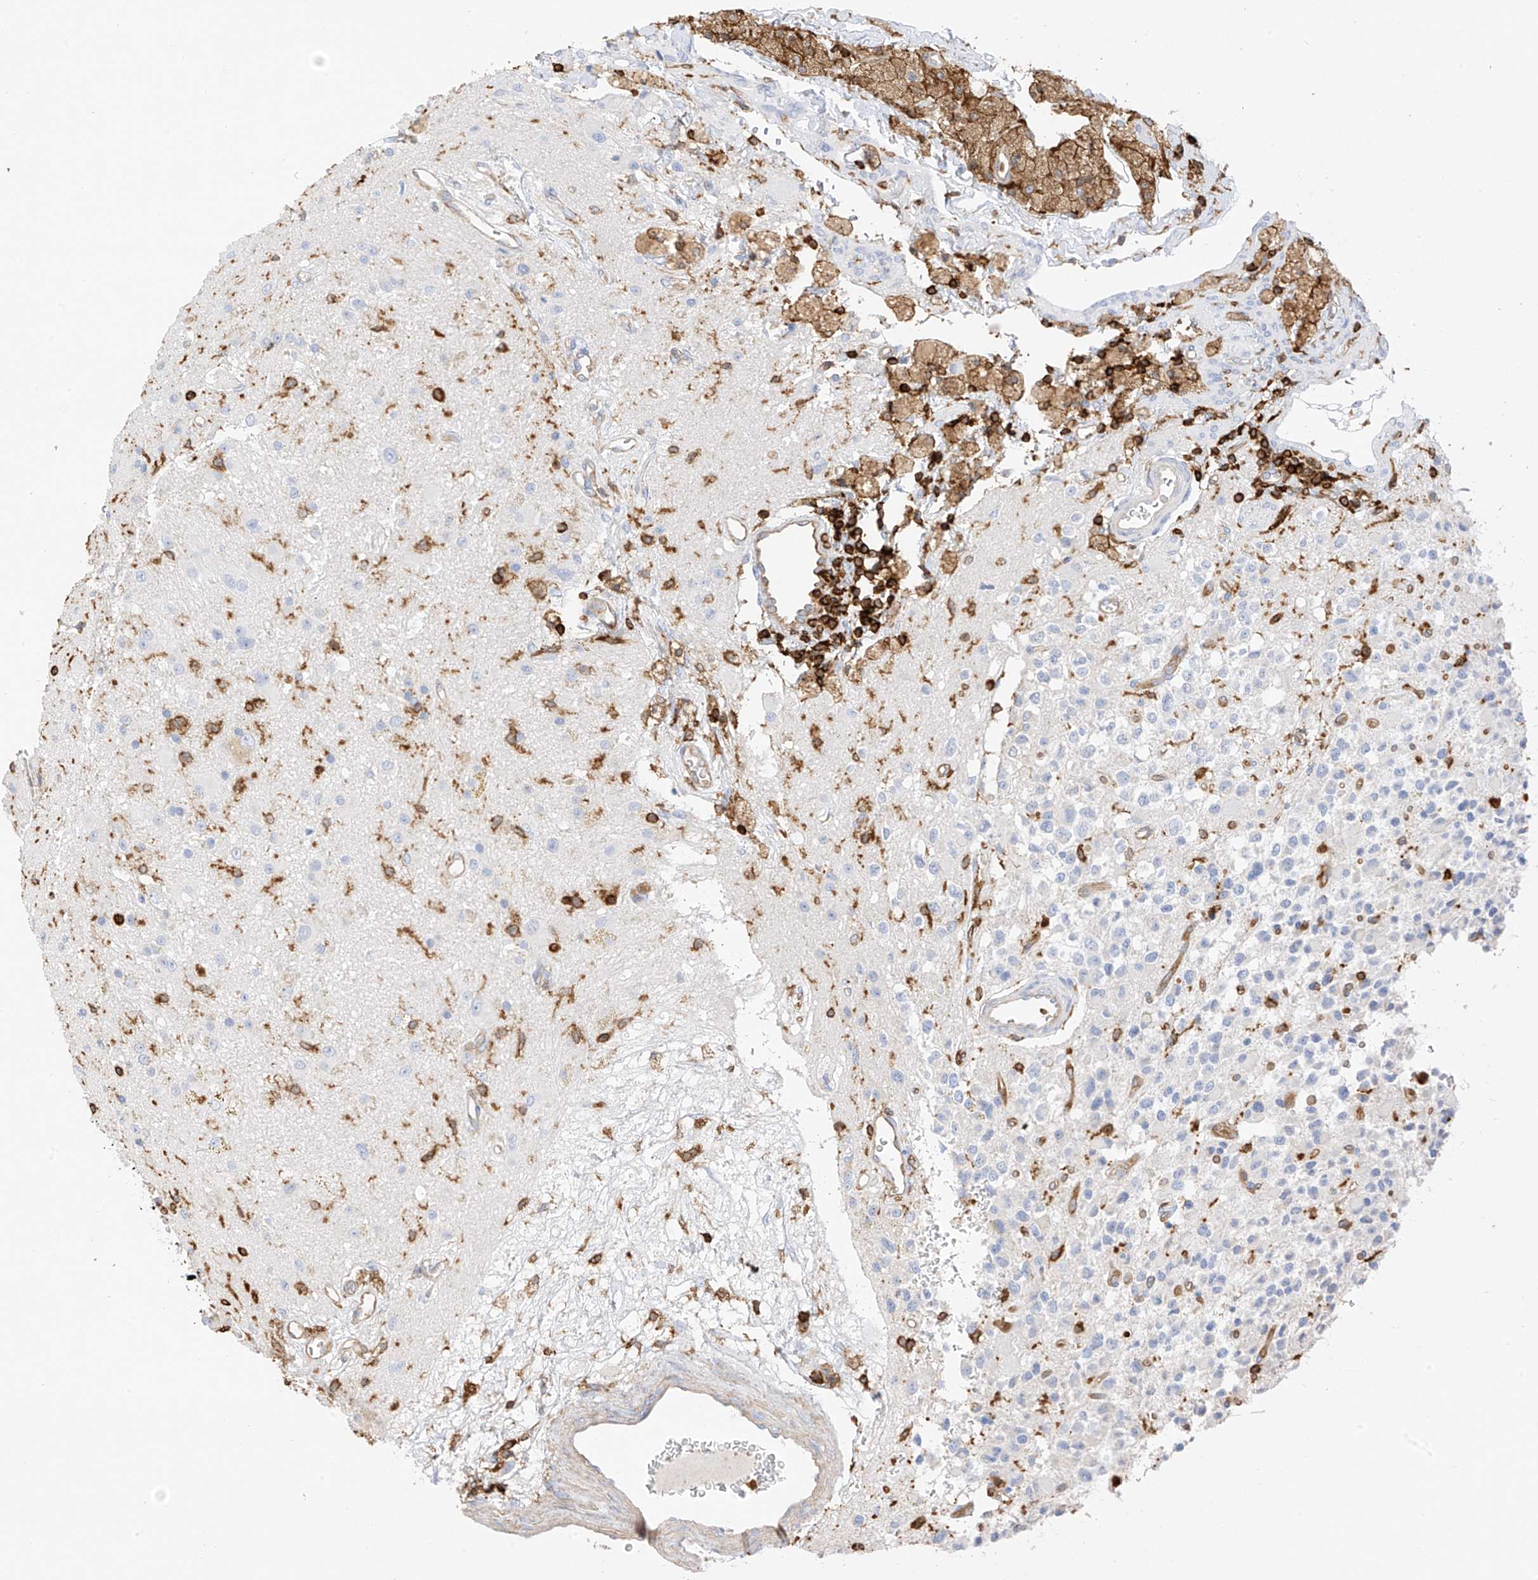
{"staining": {"intensity": "negative", "quantity": "none", "location": "none"}, "tissue": "glioma", "cell_type": "Tumor cells", "image_type": "cancer", "snomed": [{"axis": "morphology", "description": "Glioma, malignant, High grade"}, {"axis": "topography", "description": "Brain"}], "caption": "Malignant high-grade glioma was stained to show a protein in brown. There is no significant expression in tumor cells.", "gene": "ARHGAP25", "patient": {"sex": "male", "age": 34}}